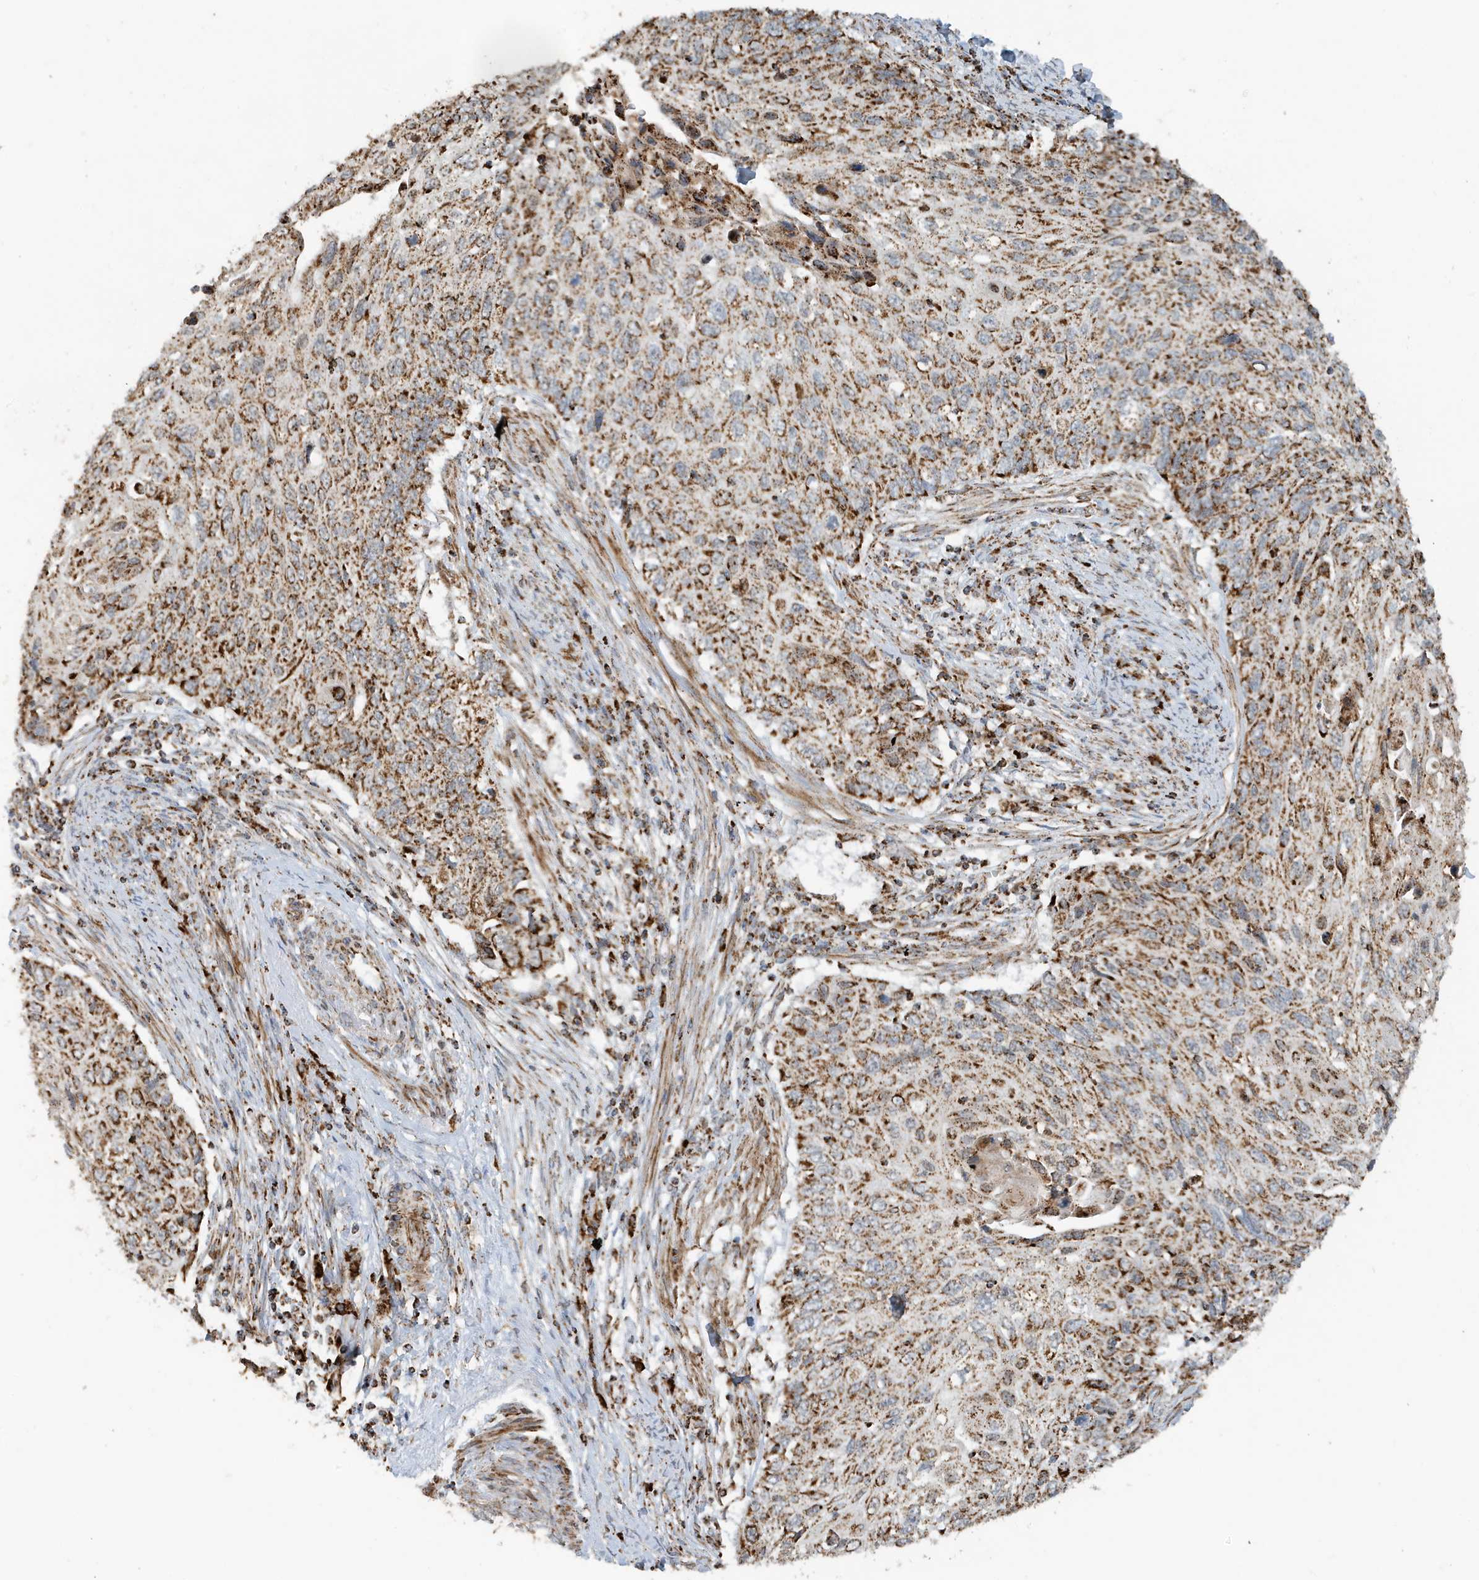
{"staining": {"intensity": "moderate", "quantity": ">75%", "location": "cytoplasmic/membranous"}, "tissue": "cervical cancer", "cell_type": "Tumor cells", "image_type": "cancer", "snomed": [{"axis": "morphology", "description": "Squamous cell carcinoma, NOS"}, {"axis": "topography", "description": "Cervix"}], "caption": "IHC (DAB (3,3'-diaminobenzidine)) staining of human cervical cancer displays moderate cytoplasmic/membranous protein expression in about >75% of tumor cells. Using DAB (brown) and hematoxylin (blue) stains, captured at high magnification using brightfield microscopy.", "gene": "MAN1A1", "patient": {"sex": "female", "age": 70}}